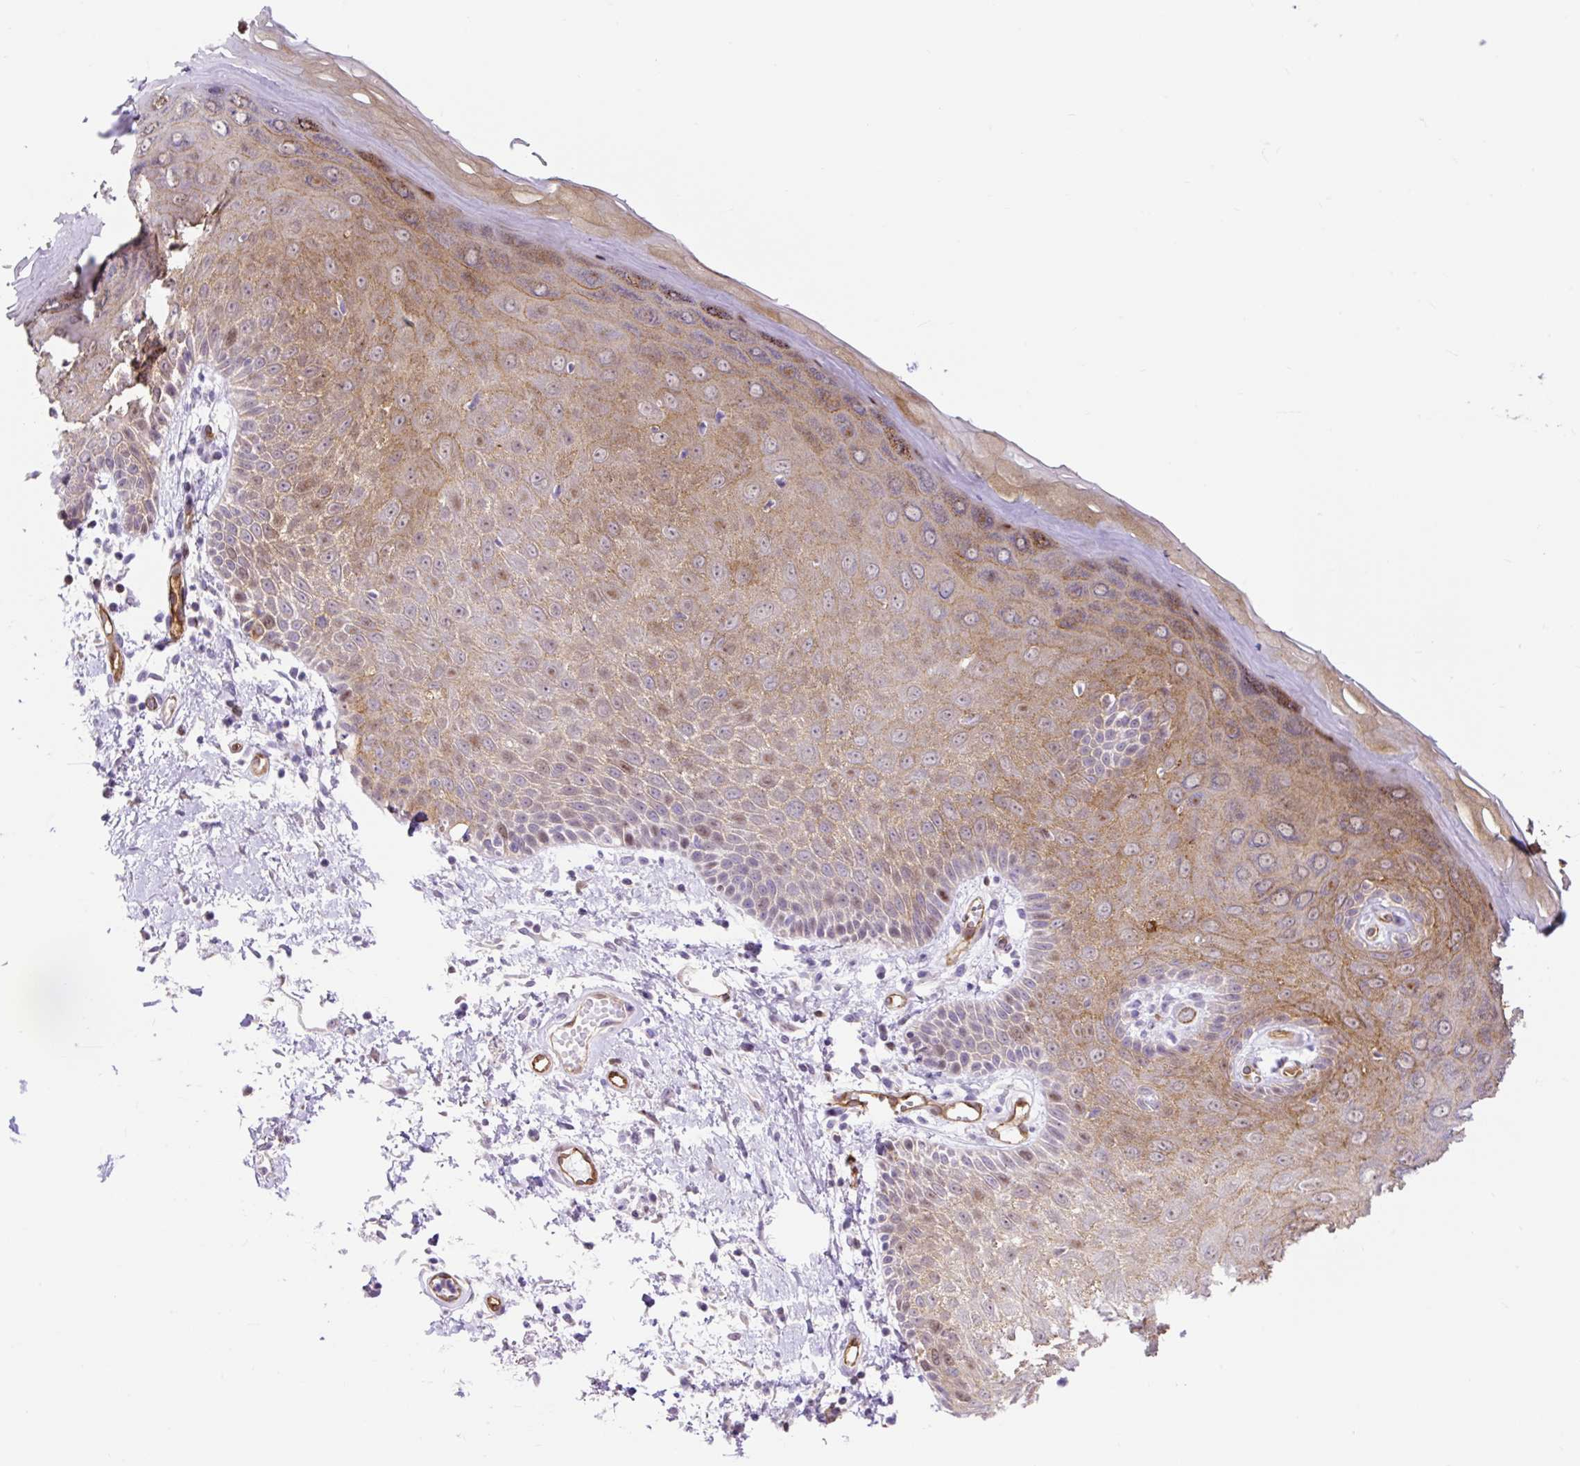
{"staining": {"intensity": "moderate", "quantity": "25%-75%", "location": "cytoplasmic/membranous,nuclear"}, "tissue": "skin", "cell_type": "Epidermal cells", "image_type": "normal", "snomed": [{"axis": "morphology", "description": "Normal tissue, NOS"}, {"axis": "topography", "description": "Anal"}, {"axis": "topography", "description": "Peripheral nerve tissue"}], "caption": "Protein expression by immunohistochemistry exhibits moderate cytoplasmic/membranous,nuclear positivity in approximately 25%-75% of epidermal cells in normal skin.", "gene": "HIP1R", "patient": {"sex": "male", "age": 78}}